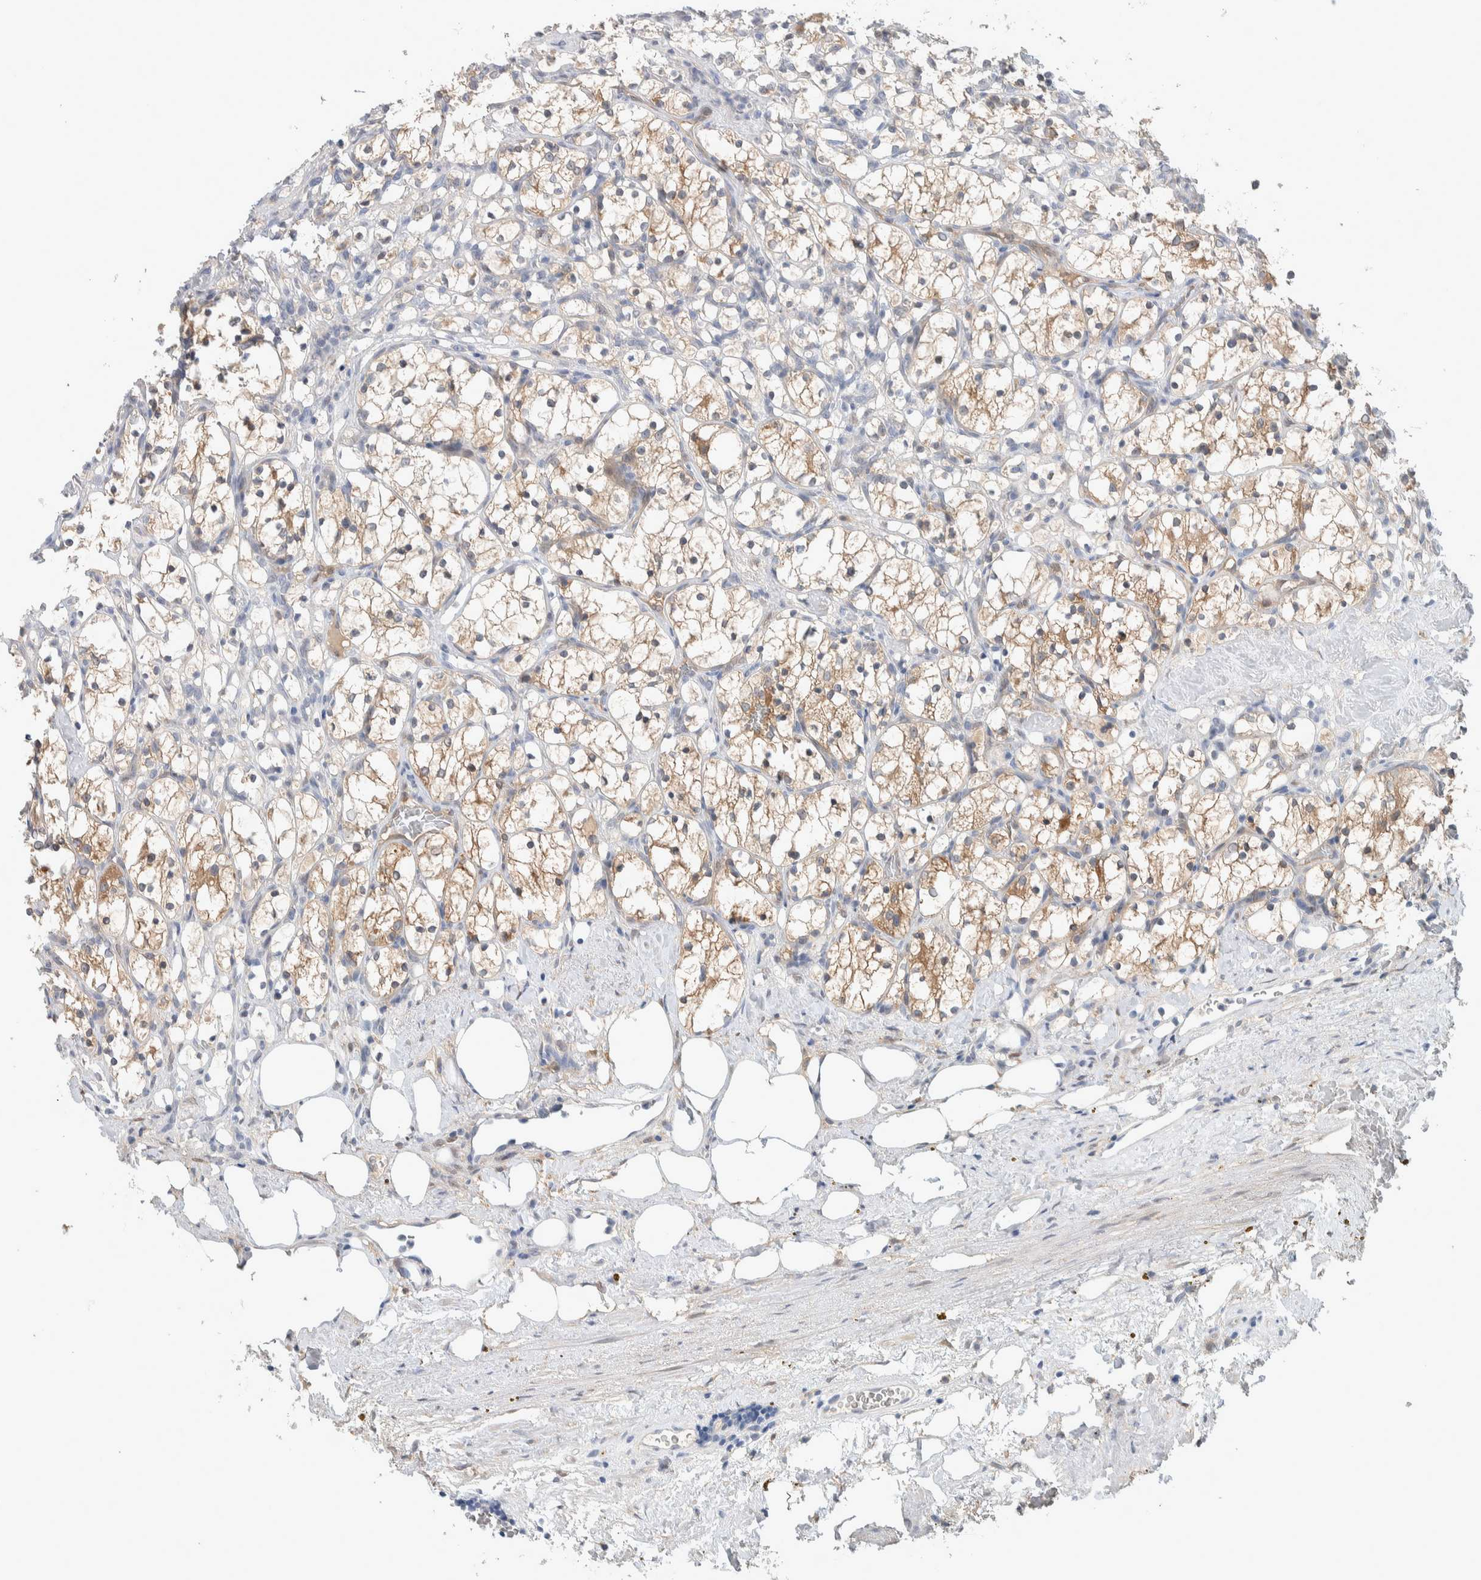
{"staining": {"intensity": "moderate", "quantity": "25%-75%", "location": "cytoplasmic/membranous"}, "tissue": "renal cancer", "cell_type": "Tumor cells", "image_type": "cancer", "snomed": [{"axis": "morphology", "description": "Adenocarcinoma, NOS"}, {"axis": "topography", "description": "Kidney"}], "caption": "Human renal cancer (adenocarcinoma) stained with a protein marker reveals moderate staining in tumor cells.", "gene": "DEPTOR", "patient": {"sex": "female", "age": 69}}